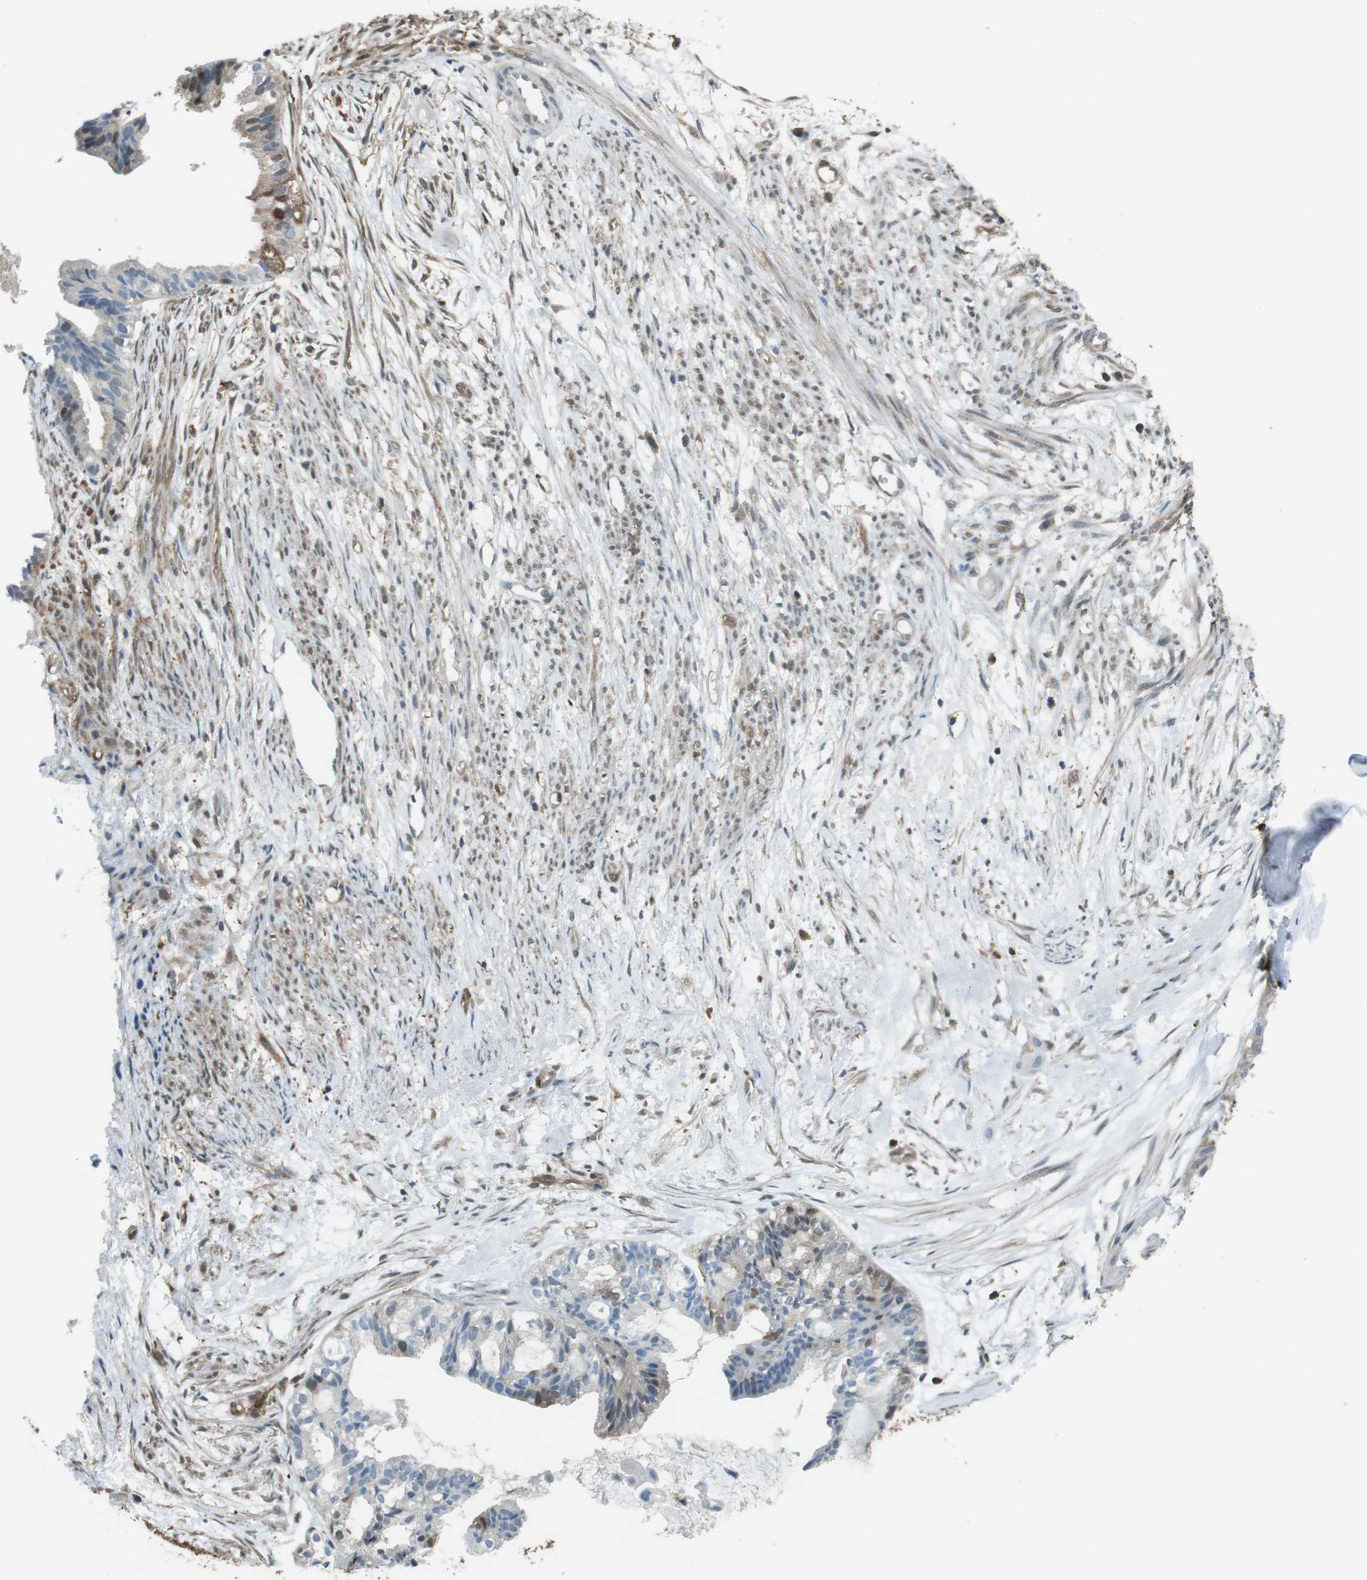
{"staining": {"intensity": "moderate", "quantity": "<25%", "location": "cytoplasmic/membranous,nuclear"}, "tissue": "cervical cancer", "cell_type": "Tumor cells", "image_type": "cancer", "snomed": [{"axis": "morphology", "description": "Normal tissue, NOS"}, {"axis": "morphology", "description": "Adenocarcinoma, NOS"}, {"axis": "topography", "description": "Cervix"}, {"axis": "topography", "description": "Endometrium"}], "caption": "Protein staining demonstrates moderate cytoplasmic/membranous and nuclear staining in about <25% of tumor cells in cervical adenocarcinoma.", "gene": "TWSG1", "patient": {"sex": "female", "age": 86}}